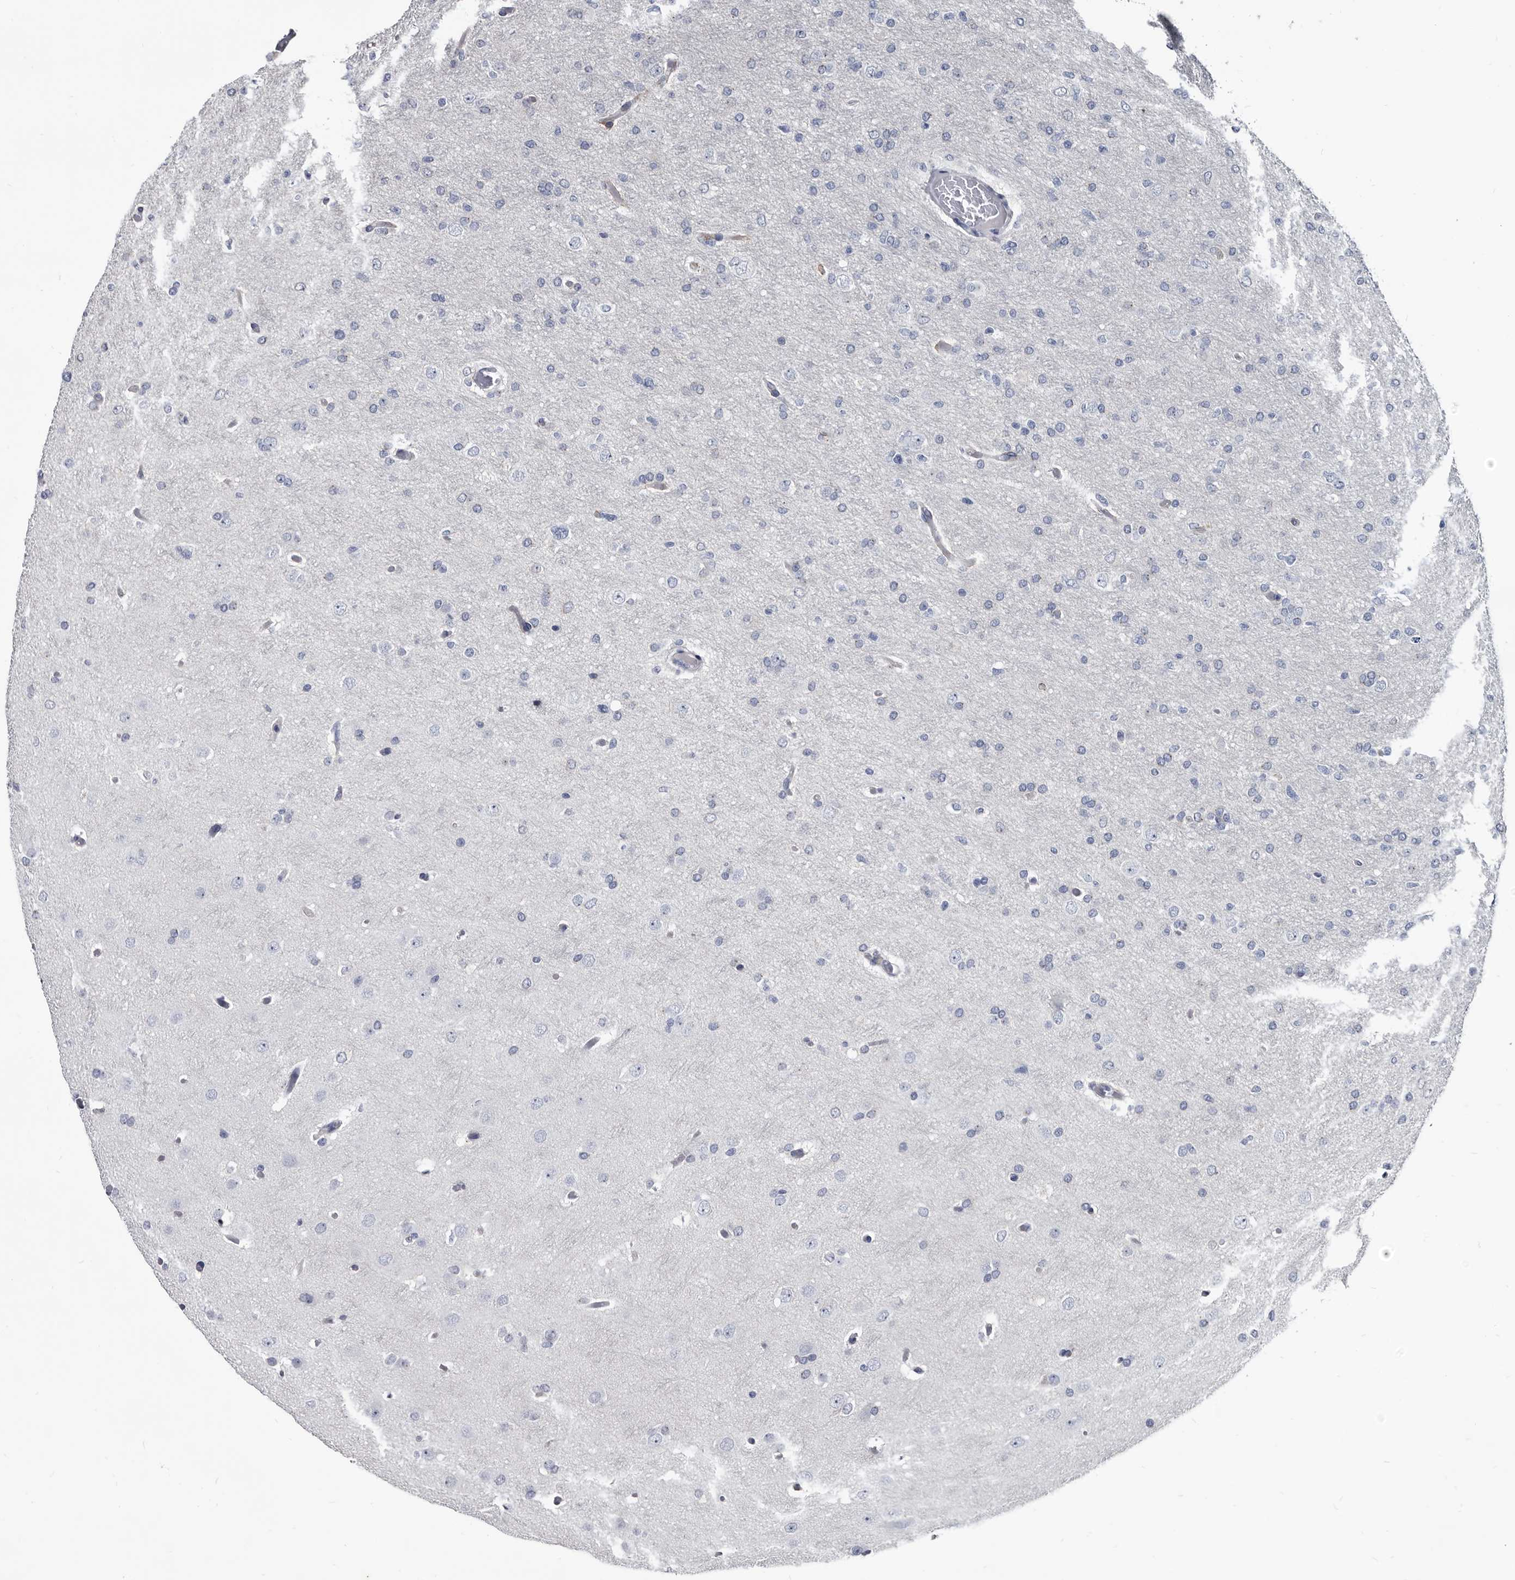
{"staining": {"intensity": "negative", "quantity": "none", "location": "none"}, "tissue": "glioma", "cell_type": "Tumor cells", "image_type": "cancer", "snomed": [{"axis": "morphology", "description": "Glioma, malignant, High grade"}, {"axis": "topography", "description": "Cerebral cortex"}], "caption": "Photomicrograph shows no significant protein expression in tumor cells of glioma.", "gene": "PRSS8", "patient": {"sex": "female", "age": 36}}